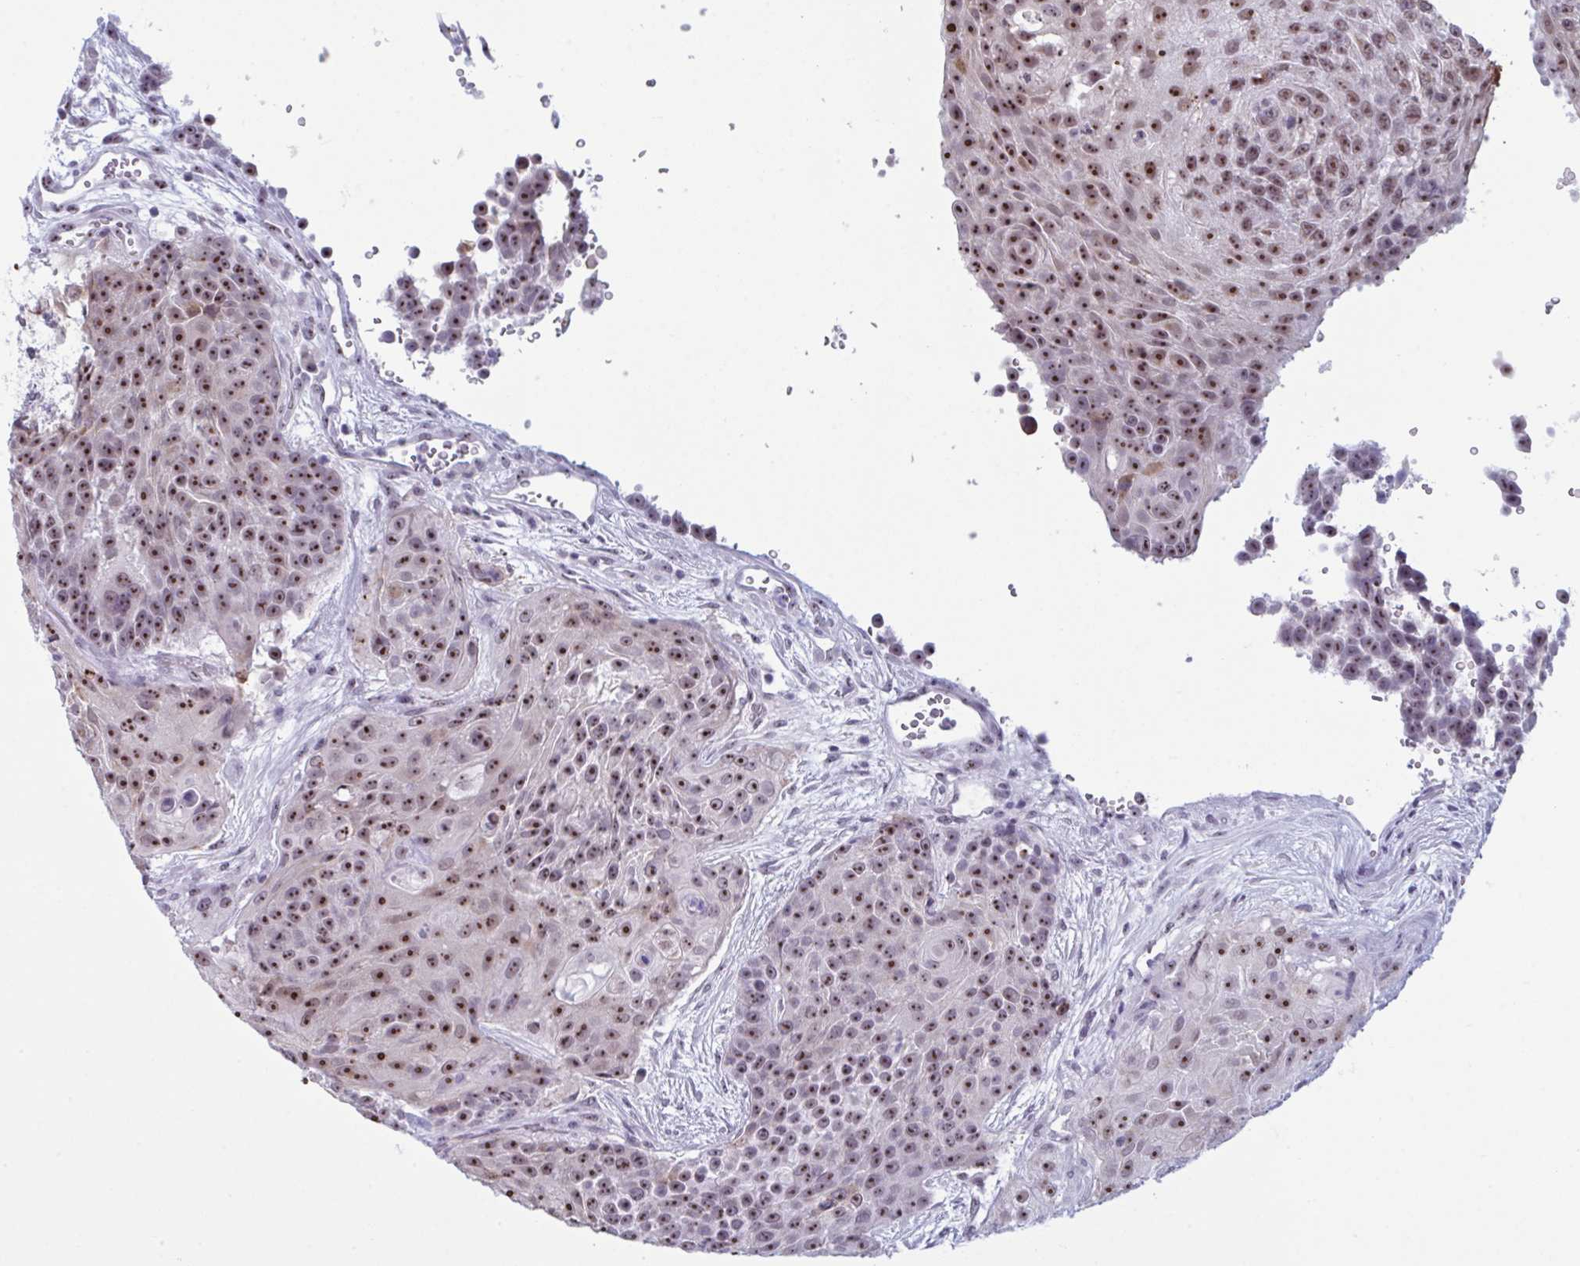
{"staining": {"intensity": "moderate", "quantity": ">75%", "location": "nuclear"}, "tissue": "urothelial cancer", "cell_type": "Tumor cells", "image_type": "cancer", "snomed": [{"axis": "morphology", "description": "Urothelial carcinoma, High grade"}, {"axis": "topography", "description": "Urinary bladder"}], "caption": "High-grade urothelial carcinoma was stained to show a protein in brown. There is medium levels of moderate nuclear staining in about >75% of tumor cells.", "gene": "TGM6", "patient": {"sex": "female", "age": 63}}